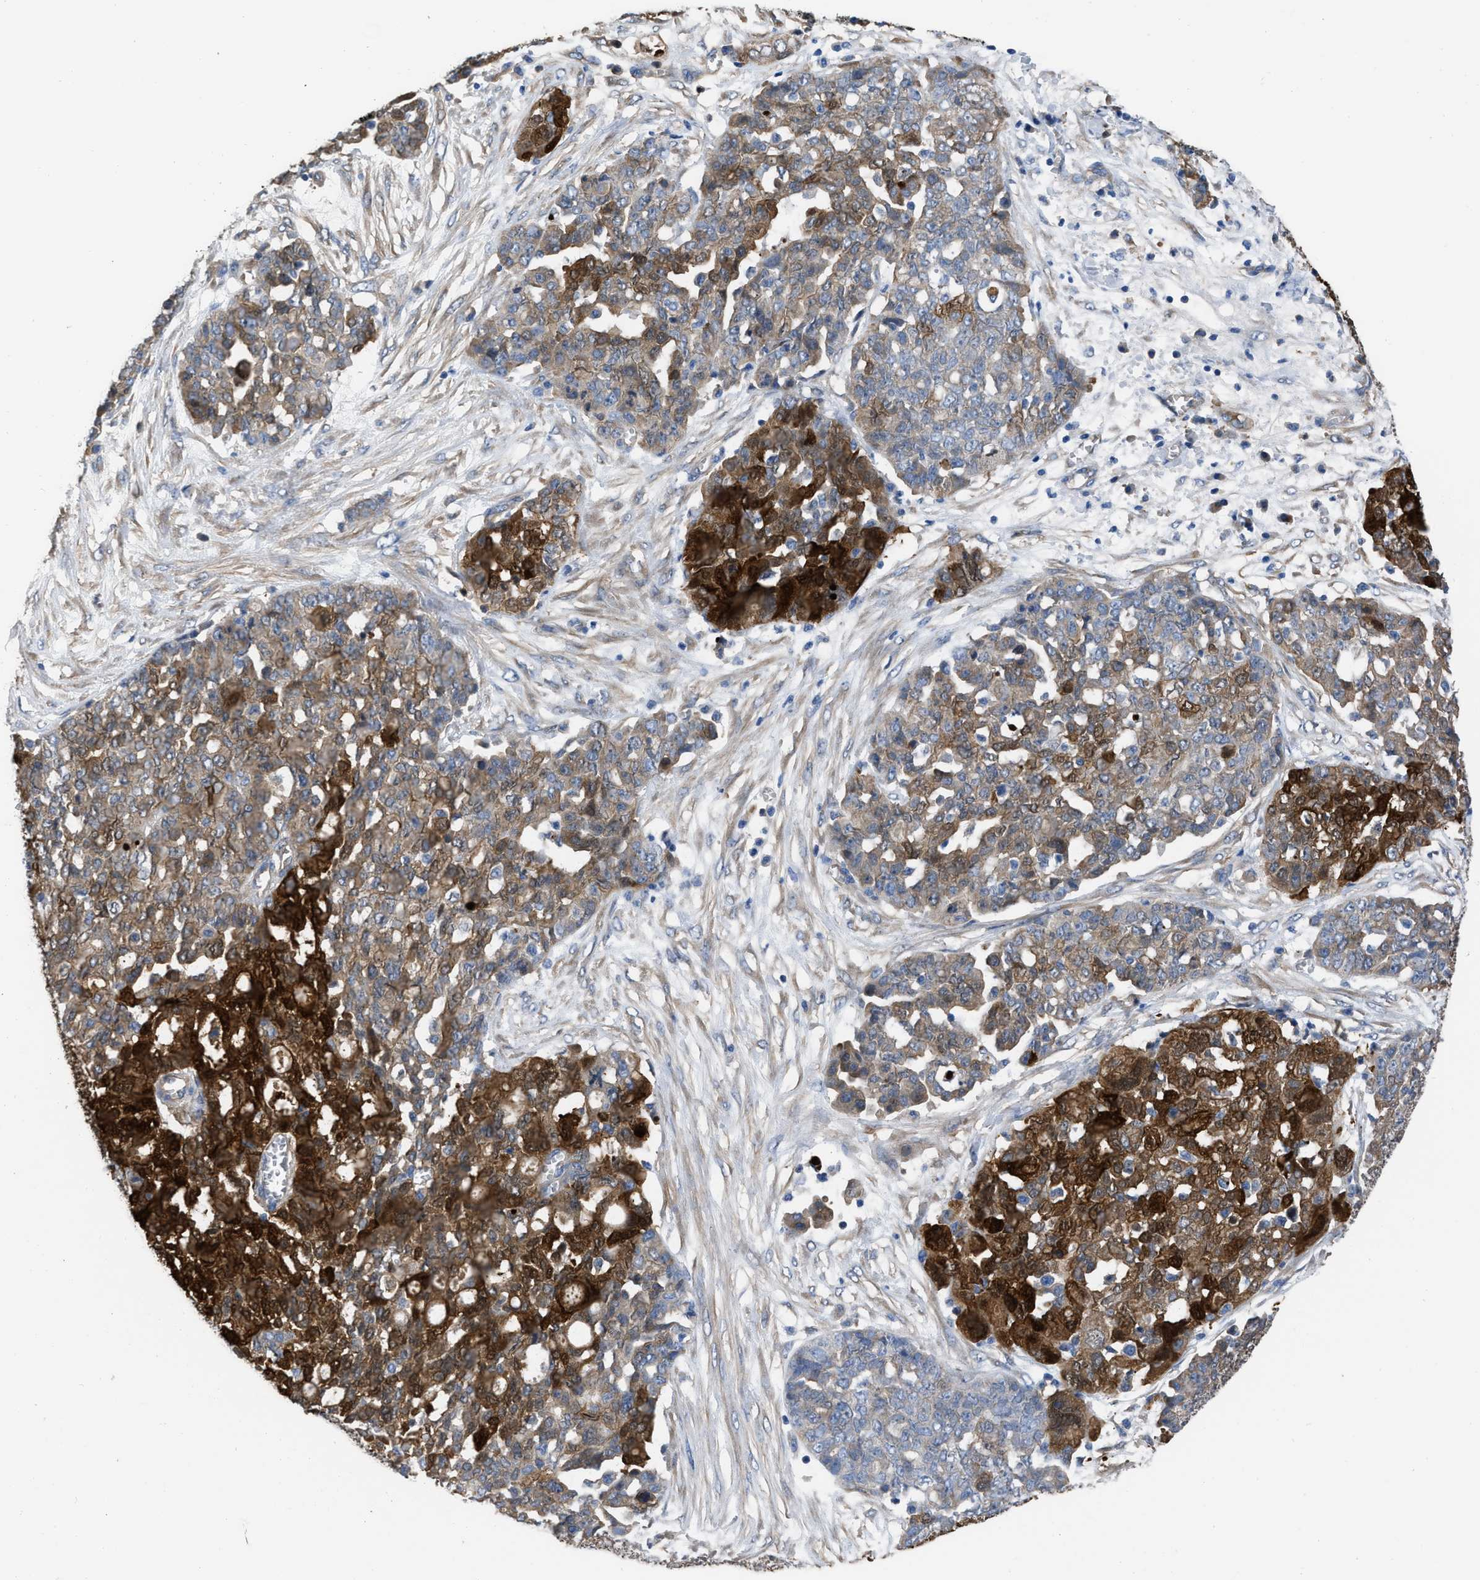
{"staining": {"intensity": "moderate", "quantity": "25%-75%", "location": "cytoplasmic/membranous"}, "tissue": "ovarian cancer", "cell_type": "Tumor cells", "image_type": "cancer", "snomed": [{"axis": "morphology", "description": "Cystadenocarcinoma, serous, NOS"}, {"axis": "topography", "description": "Soft tissue"}, {"axis": "topography", "description": "Ovary"}], "caption": "A photomicrograph showing moderate cytoplasmic/membranous staining in approximately 25%-75% of tumor cells in ovarian serous cystadenocarcinoma, as visualized by brown immunohistochemical staining.", "gene": "TRIOBP", "patient": {"sex": "female", "age": 57}}